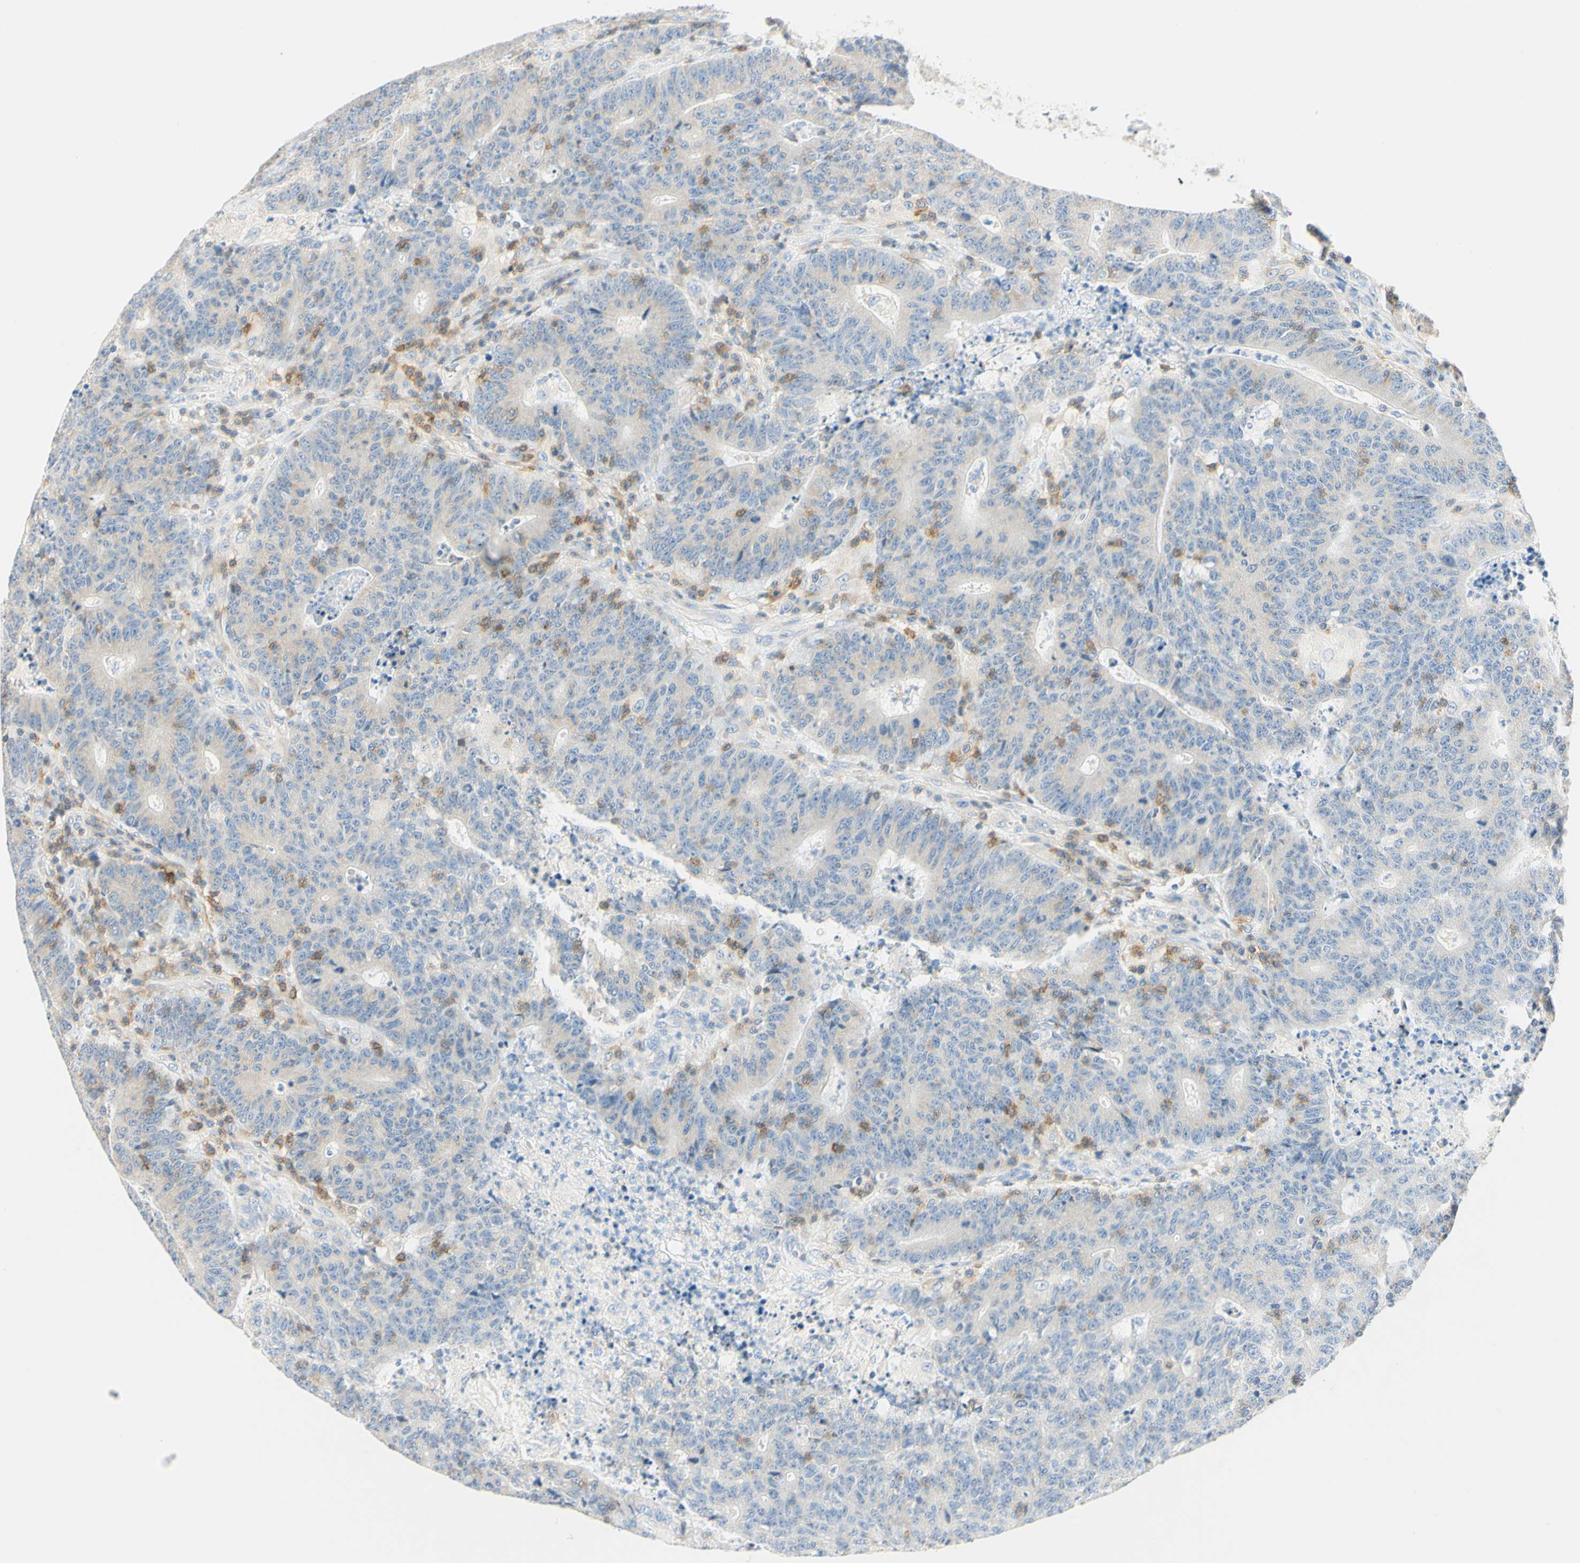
{"staining": {"intensity": "negative", "quantity": "none", "location": "none"}, "tissue": "colorectal cancer", "cell_type": "Tumor cells", "image_type": "cancer", "snomed": [{"axis": "morphology", "description": "Normal tissue, NOS"}, {"axis": "morphology", "description": "Adenocarcinoma, NOS"}, {"axis": "topography", "description": "Colon"}], "caption": "A histopathology image of human colorectal adenocarcinoma is negative for staining in tumor cells.", "gene": "LAT", "patient": {"sex": "female", "age": 75}}